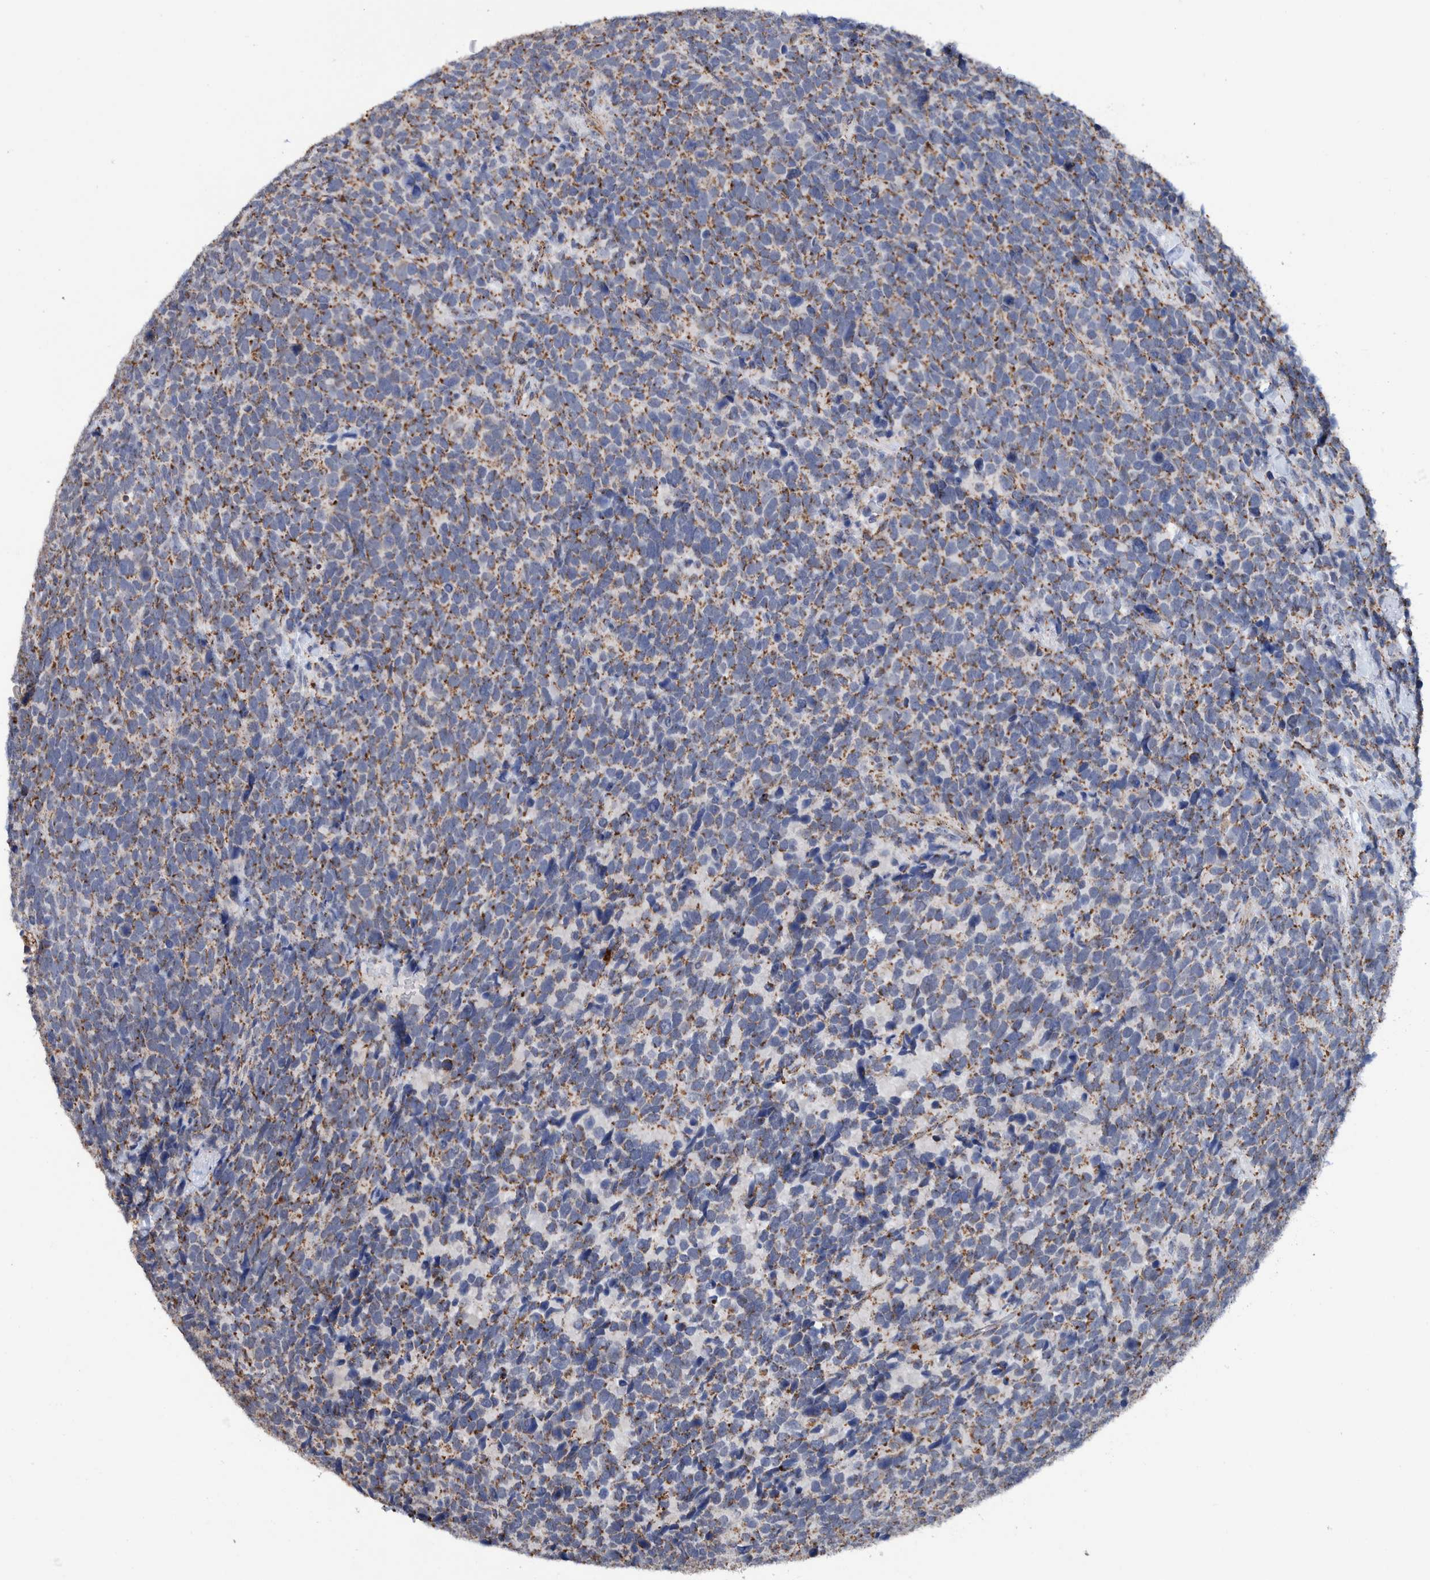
{"staining": {"intensity": "moderate", "quantity": "25%-75%", "location": "cytoplasmic/membranous"}, "tissue": "urothelial cancer", "cell_type": "Tumor cells", "image_type": "cancer", "snomed": [{"axis": "morphology", "description": "Urothelial carcinoma, High grade"}, {"axis": "topography", "description": "Urinary bladder"}], "caption": "Immunohistochemistry histopathology image of human high-grade urothelial carcinoma stained for a protein (brown), which shows medium levels of moderate cytoplasmic/membranous positivity in about 25%-75% of tumor cells.", "gene": "DECR1", "patient": {"sex": "female", "age": 82}}